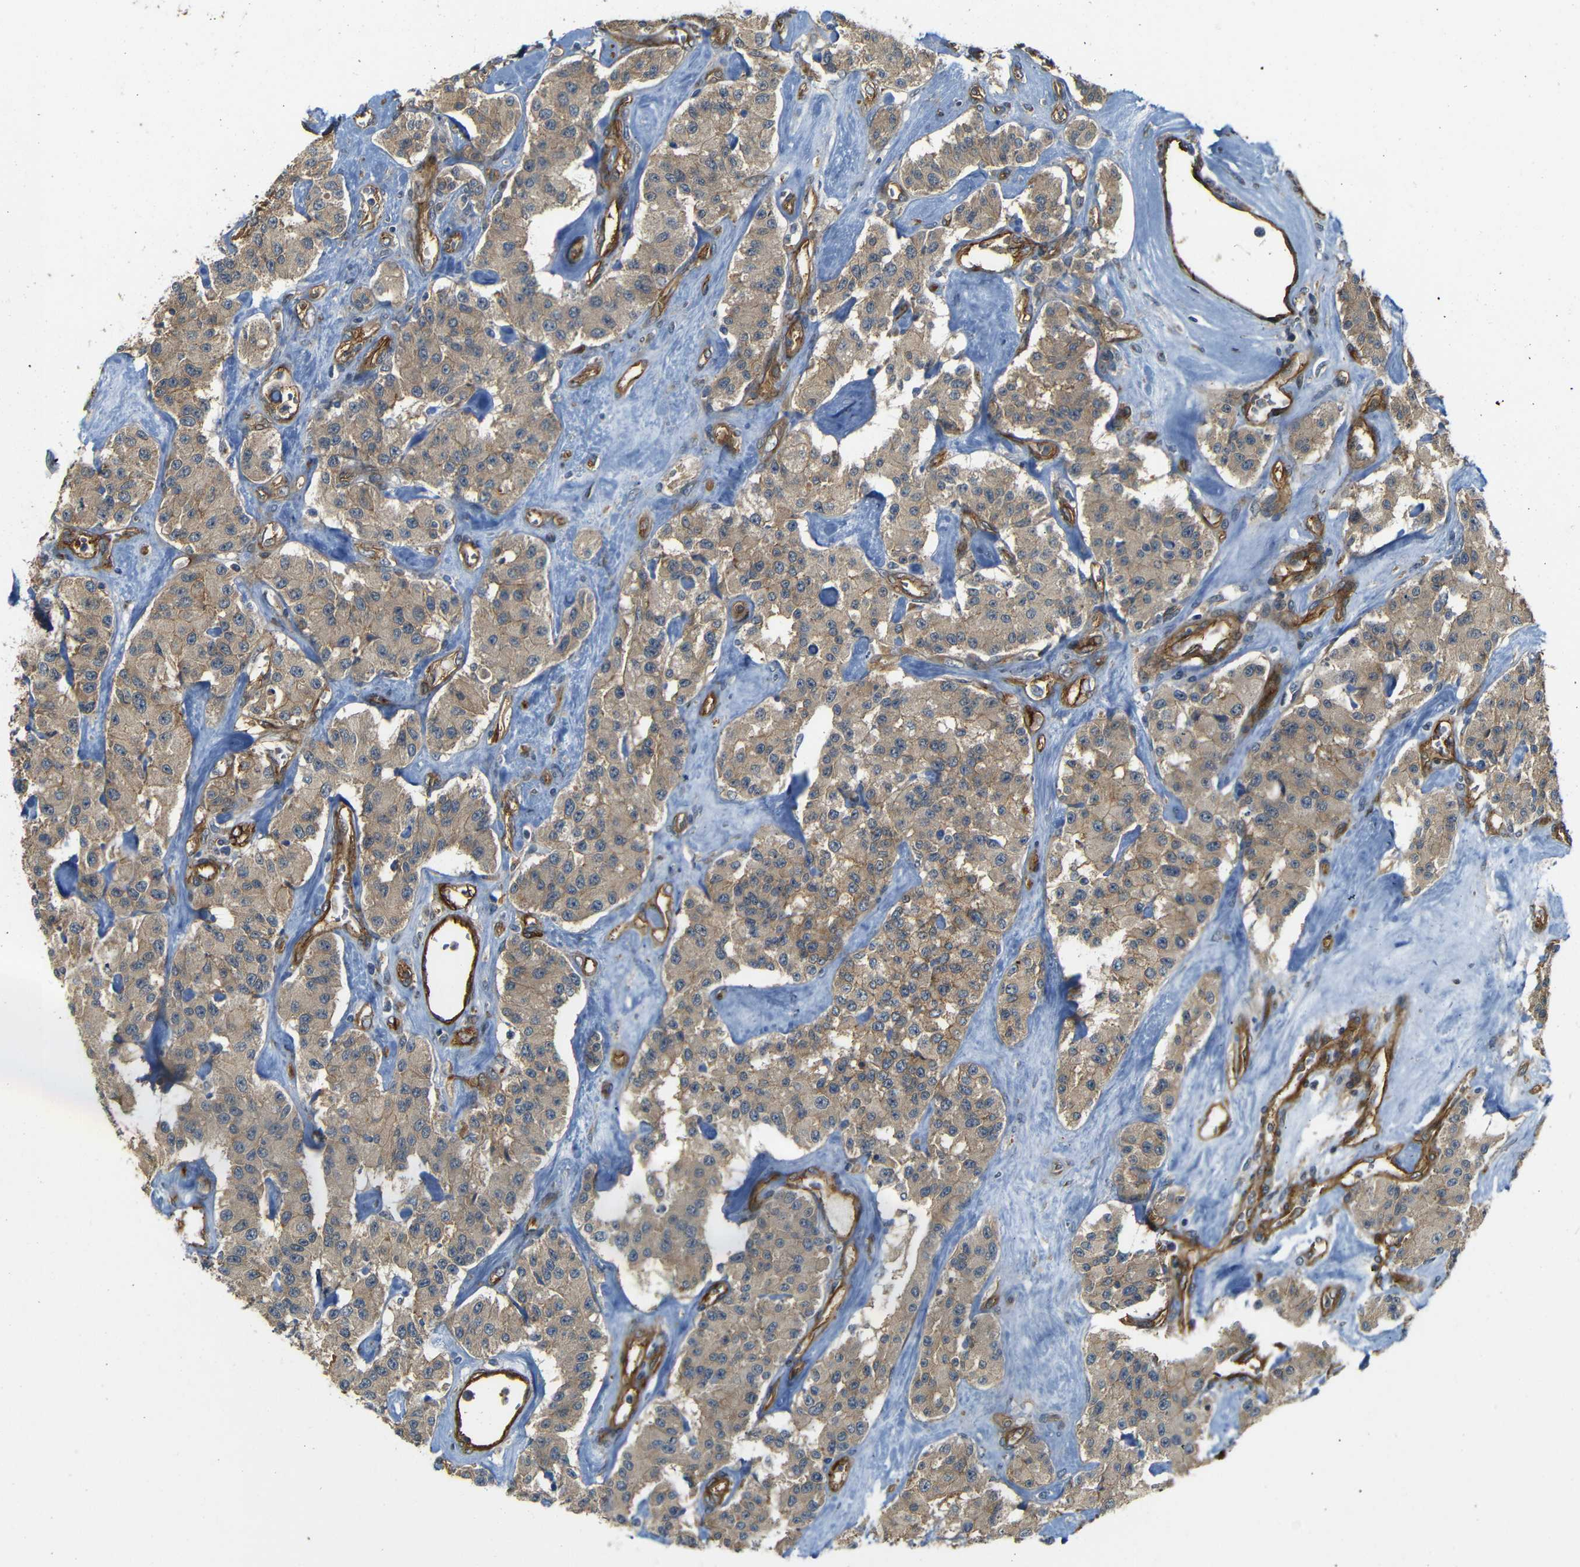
{"staining": {"intensity": "moderate", "quantity": ">75%", "location": "cytoplasmic/membranous"}, "tissue": "carcinoid", "cell_type": "Tumor cells", "image_type": "cancer", "snomed": [{"axis": "morphology", "description": "Carcinoid, malignant, NOS"}, {"axis": "topography", "description": "Pancreas"}], "caption": "IHC staining of carcinoid, which shows medium levels of moderate cytoplasmic/membranous positivity in about >75% of tumor cells indicating moderate cytoplasmic/membranous protein expression. The staining was performed using DAB (brown) for protein detection and nuclei were counterstained in hematoxylin (blue).", "gene": "RELL1", "patient": {"sex": "male", "age": 41}}